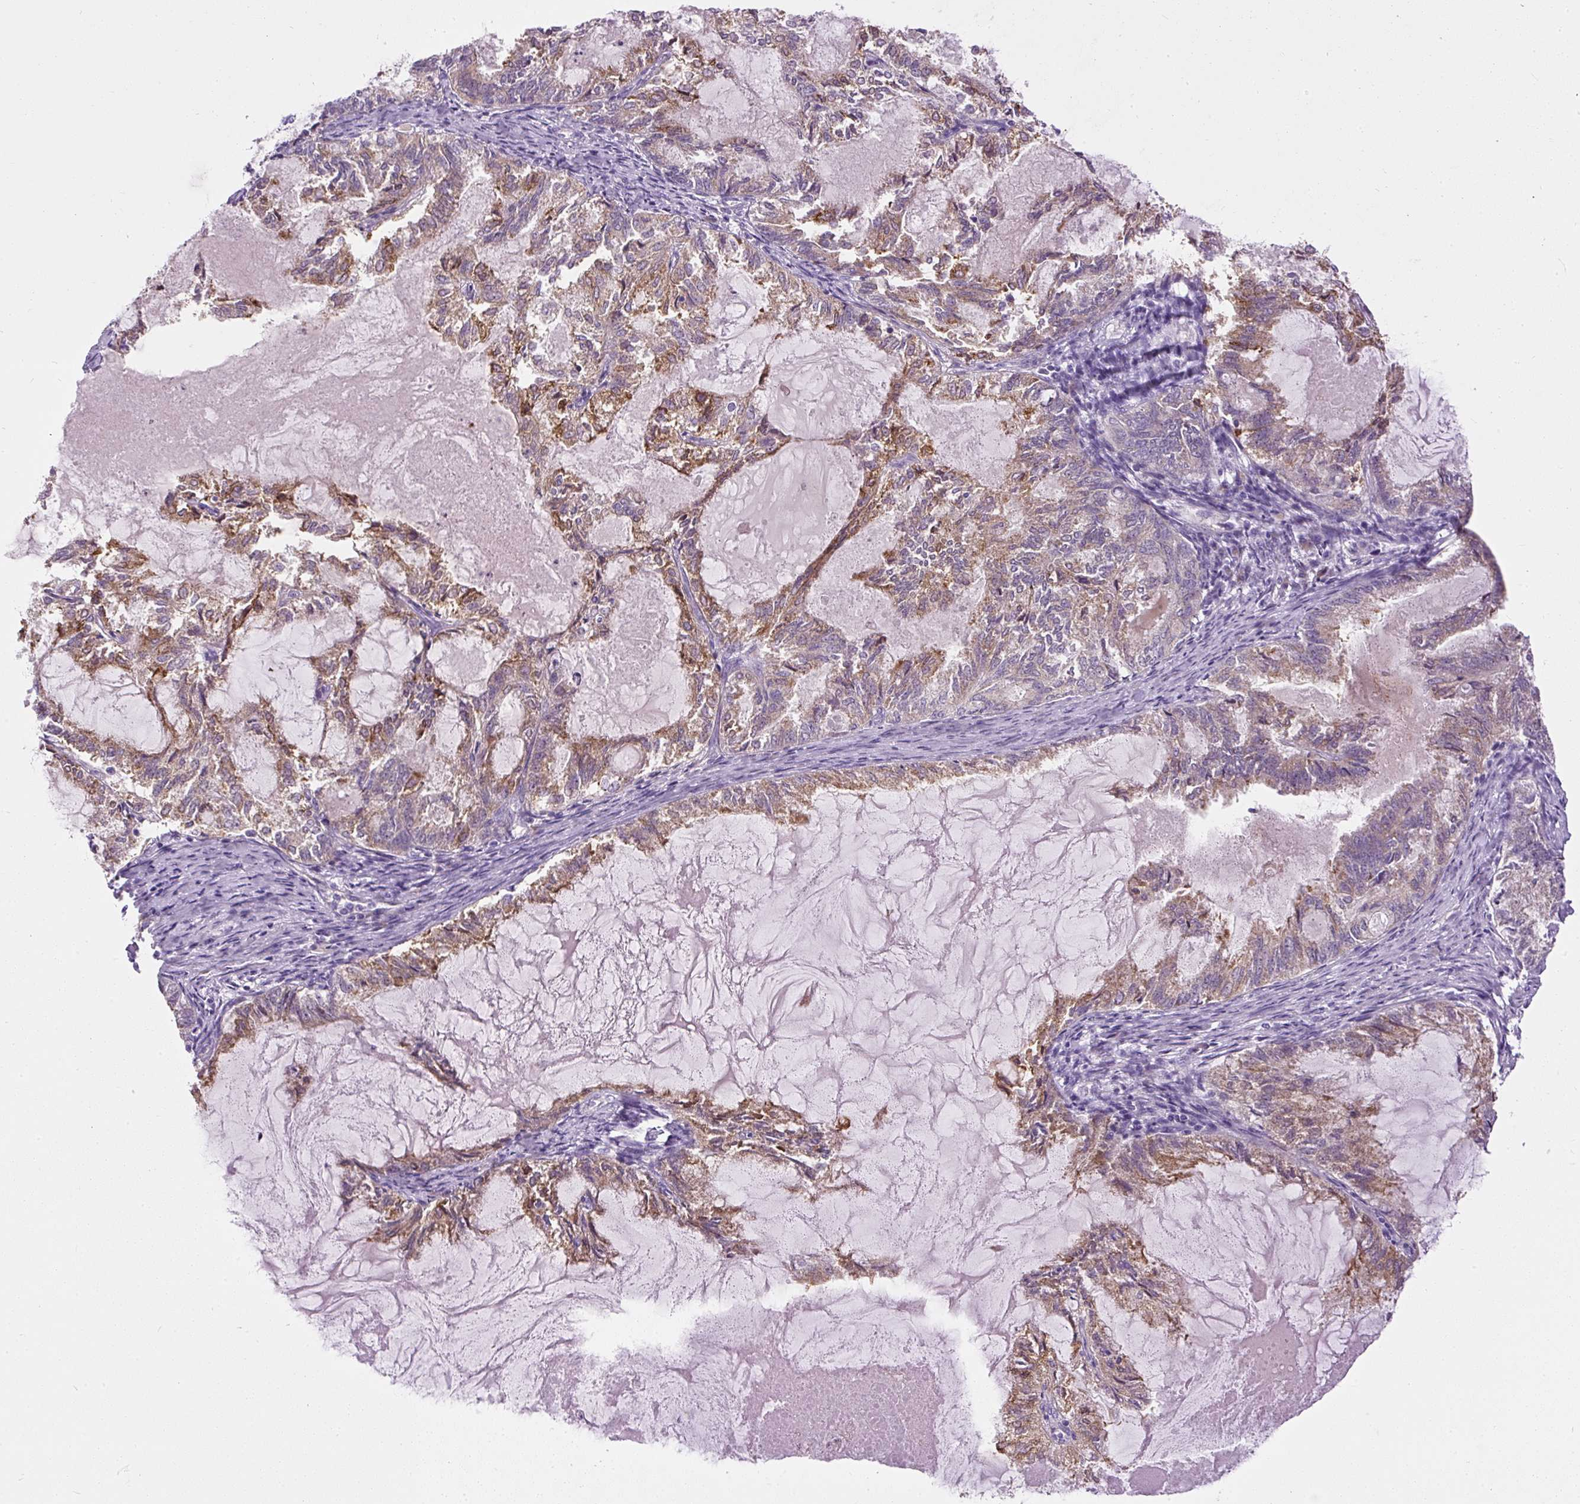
{"staining": {"intensity": "moderate", "quantity": "25%-75%", "location": "cytoplasmic/membranous"}, "tissue": "endometrial cancer", "cell_type": "Tumor cells", "image_type": "cancer", "snomed": [{"axis": "morphology", "description": "Adenocarcinoma, NOS"}, {"axis": "topography", "description": "Endometrium"}], "caption": "A medium amount of moderate cytoplasmic/membranous positivity is seen in approximately 25%-75% of tumor cells in adenocarcinoma (endometrial) tissue.", "gene": "FAM149A", "patient": {"sex": "female", "age": 86}}